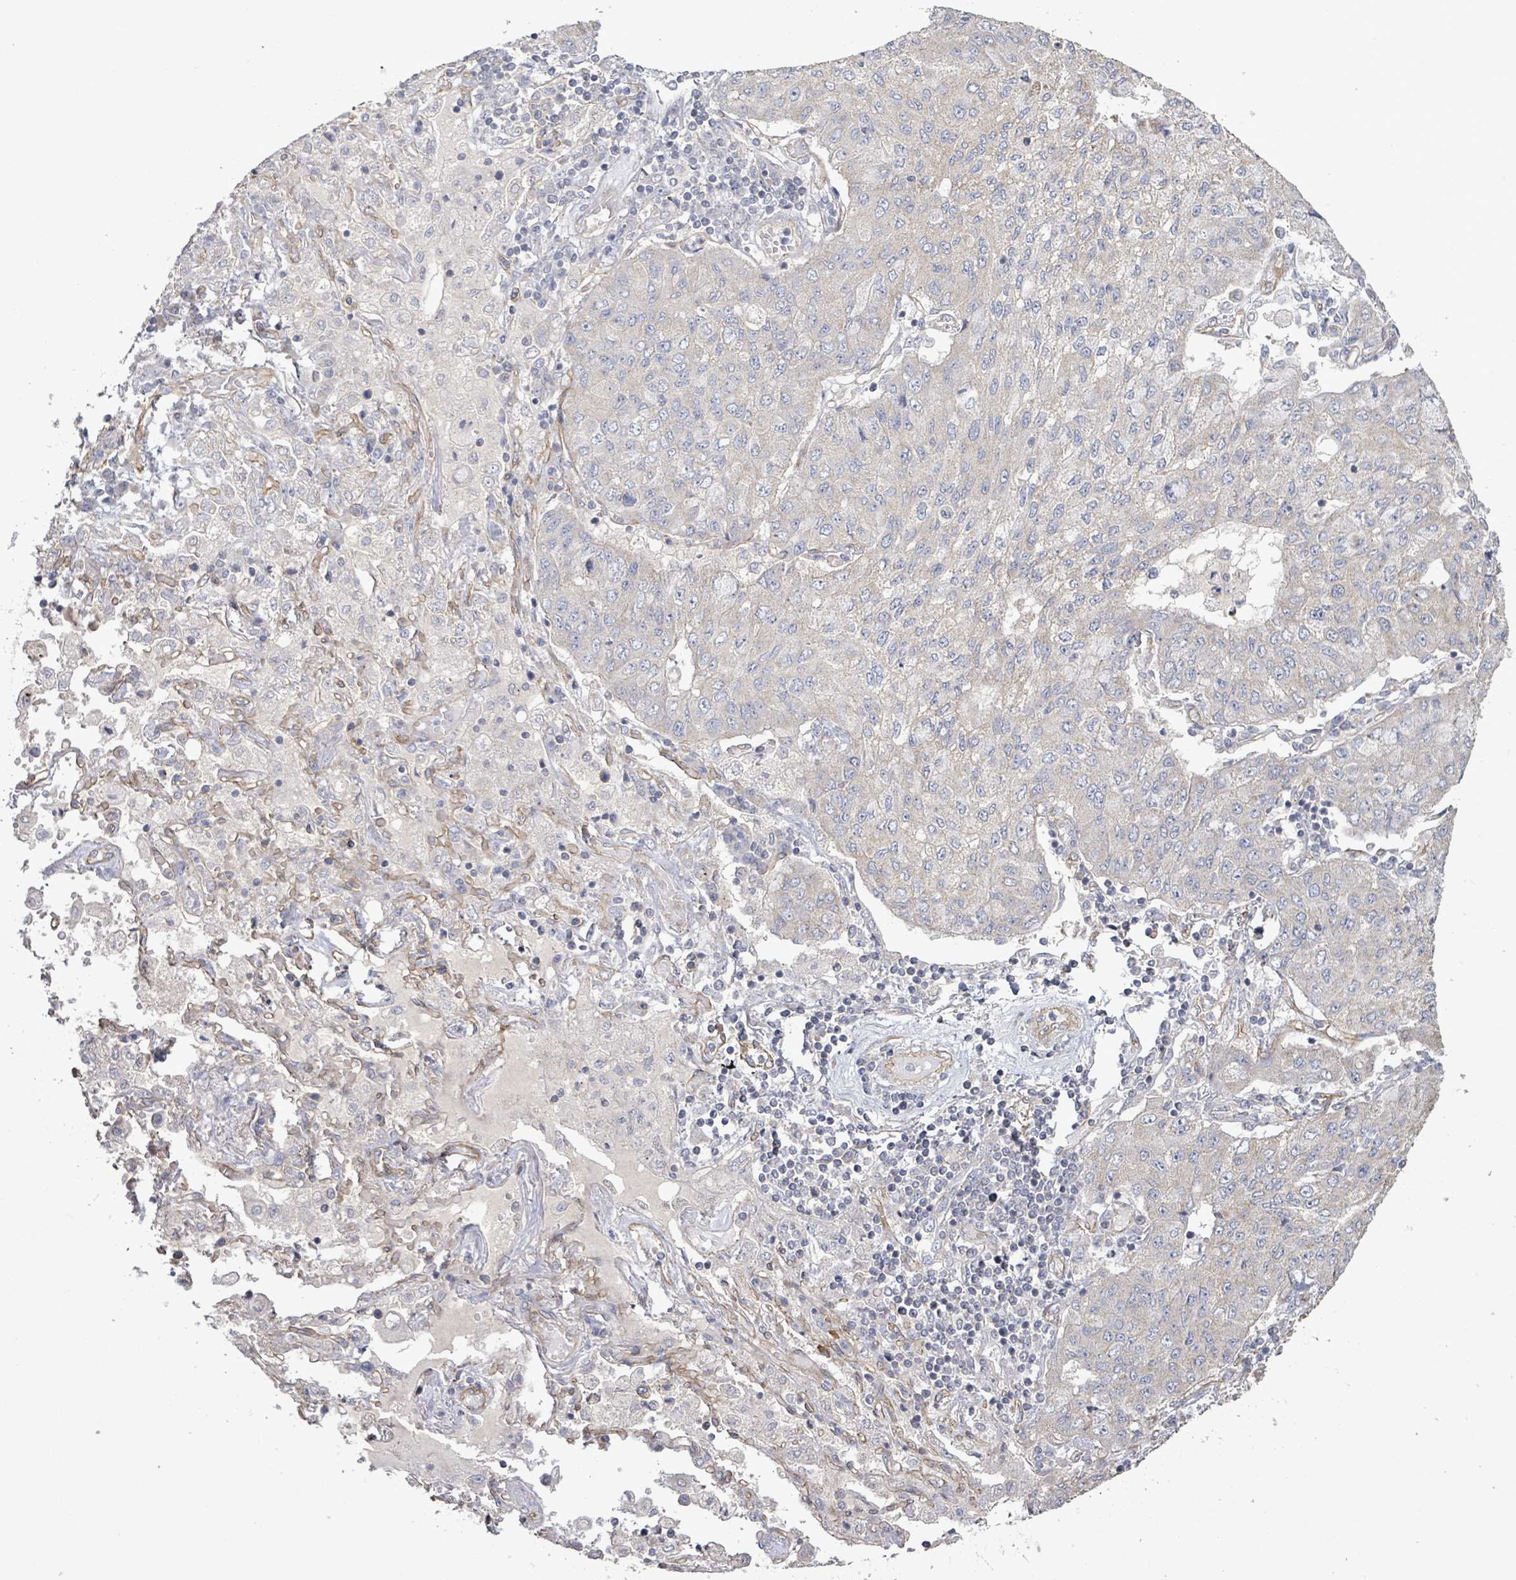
{"staining": {"intensity": "negative", "quantity": "none", "location": "none"}, "tissue": "lung cancer", "cell_type": "Tumor cells", "image_type": "cancer", "snomed": [{"axis": "morphology", "description": "Squamous cell carcinoma, NOS"}, {"axis": "topography", "description": "Lung"}], "caption": "Lung squamous cell carcinoma was stained to show a protein in brown. There is no significant expression in tumor cells.", "gene": "KANK3", "patient": {"sex": "male", "age": 74}}